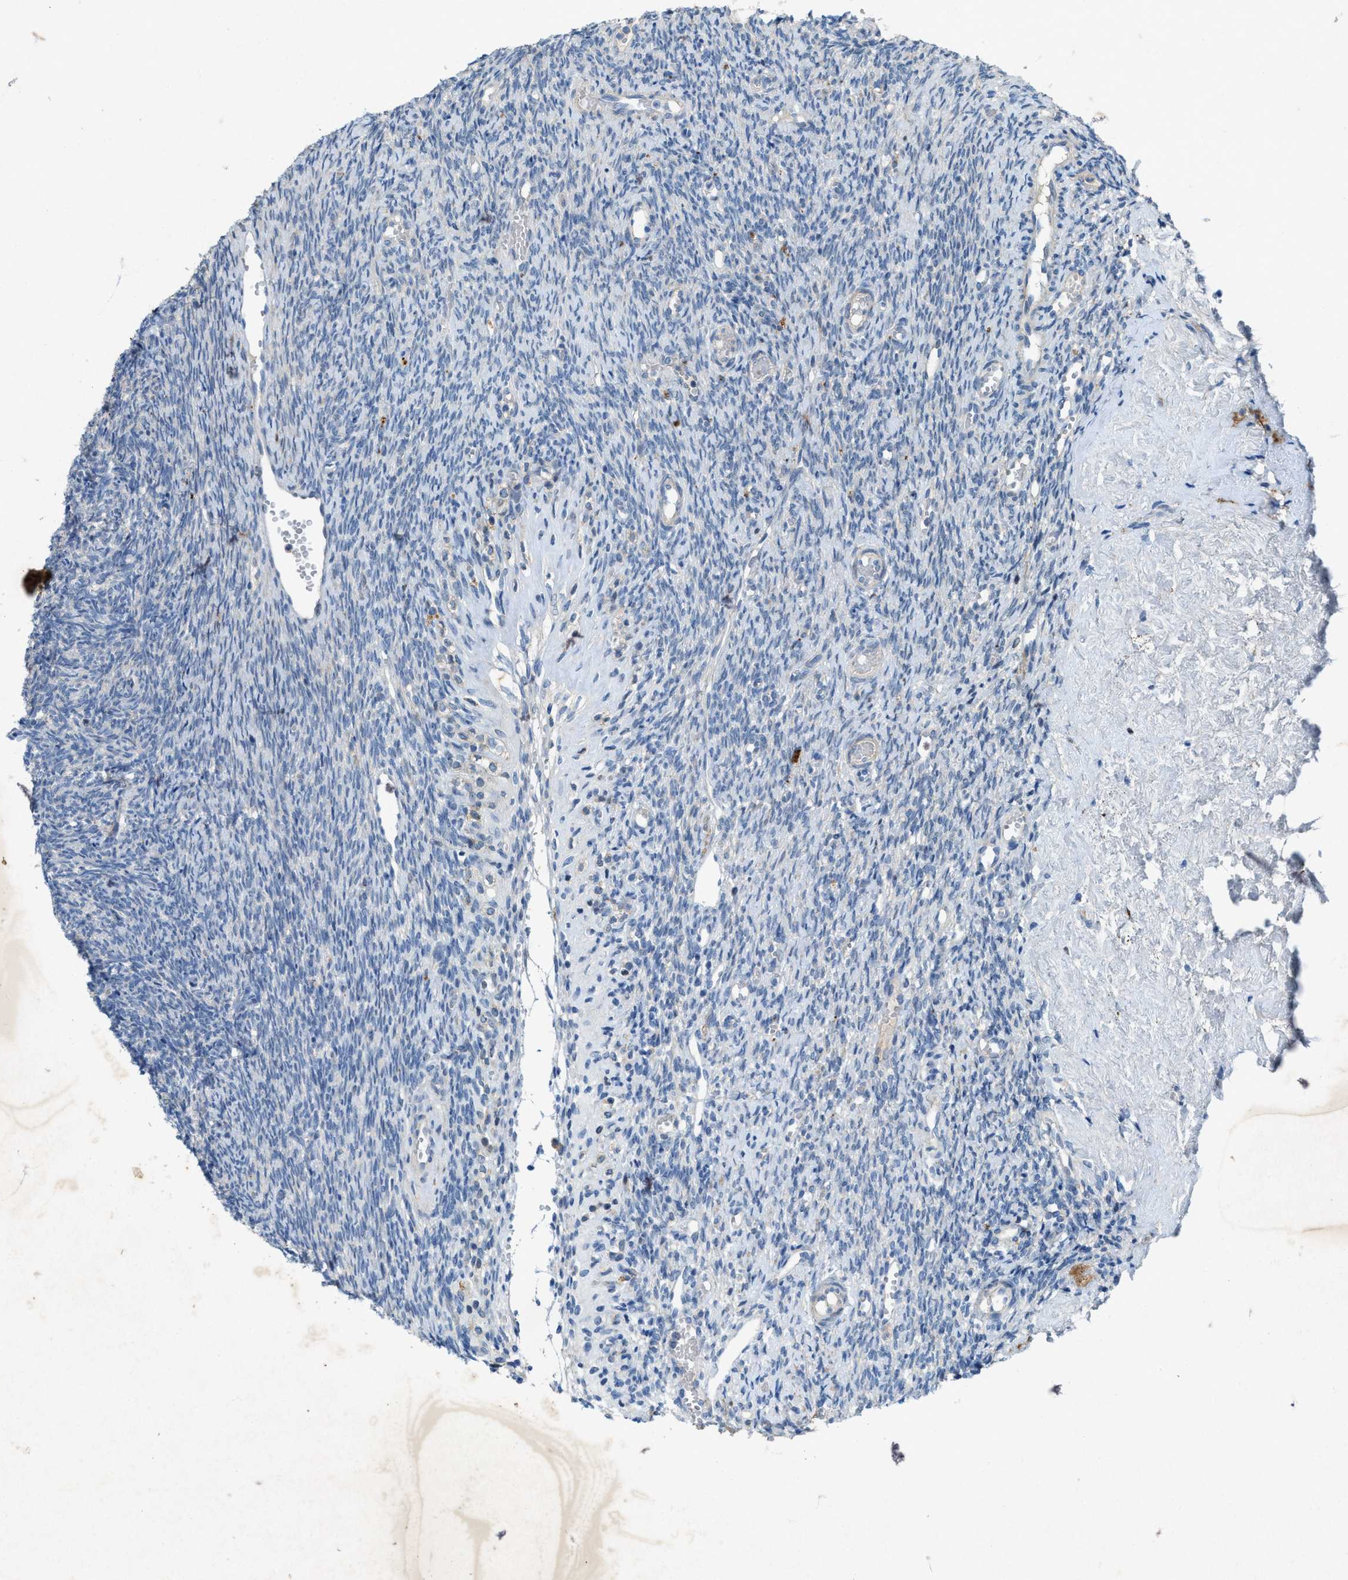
{"staining": {"intensity": "negative", "quantity": "none", "location": "none"}, "tissue": "ovary", "cell_type": "Ovarian stroma cells", "image_type": "normal", "snomed": [{"axis": "morphology", "description": "Normal tissue, NOS"}, {"axis": "topography", "description": "Ovary"}], "caption": "The IHC image has no significant positivity in ovarian stroma cells of ovary. (Stains: DAB IHC with hematoxylin counter stain, Microscopy: brightfield microscopy at high magnification).", "gene": "URGCP", "patient": {"sex": "female", "age": 41}}